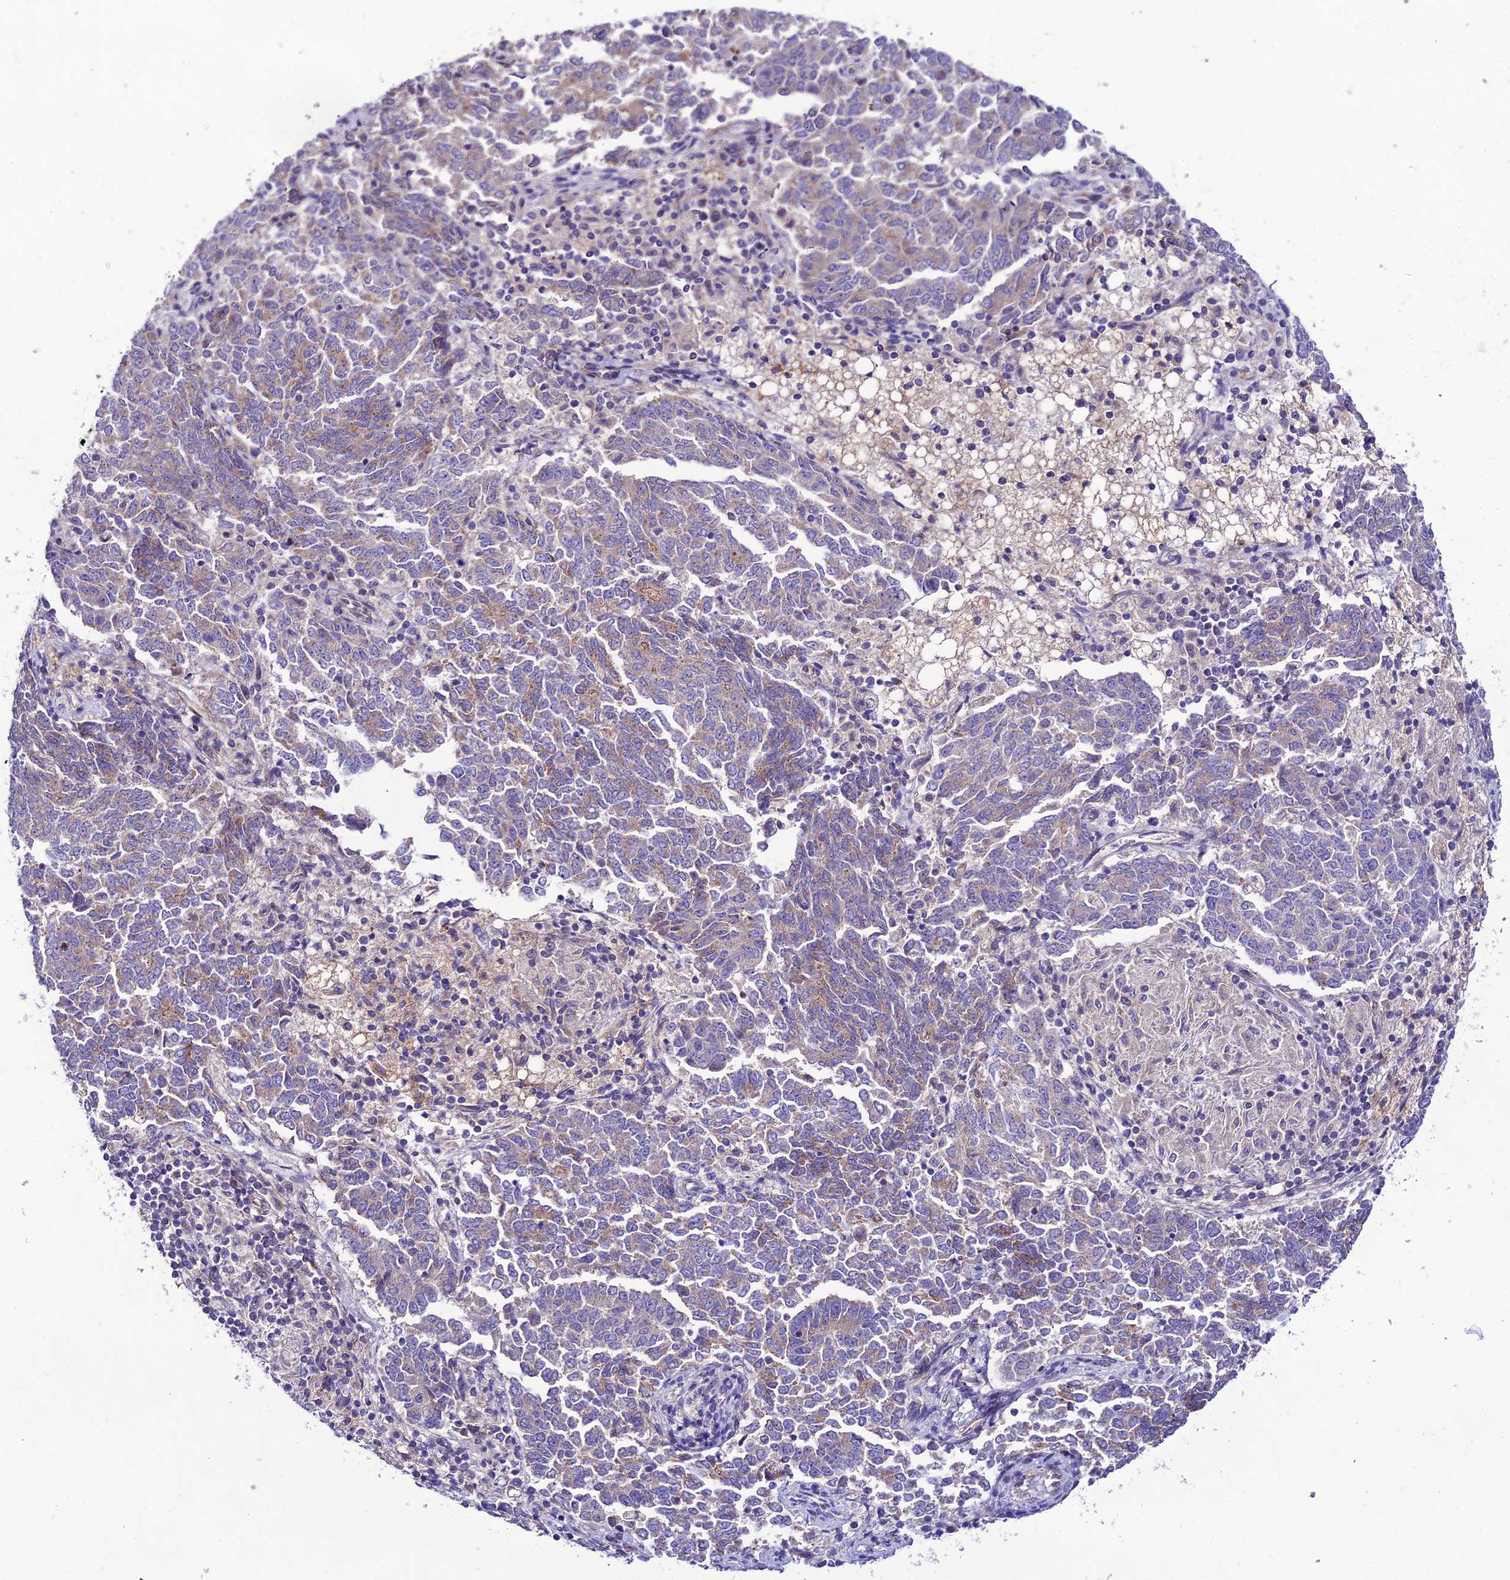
{"staining": {"intensity": "weak", "quantity": "25%-75%", "location": "cytoplasmic/membranous"}, "tissue": "endometrial cancer", "cell_type": "Tumor cells", "image_type": "cancer", "snomed": [{"axis": "morphology", "description": "Adenocarcinoma, NOS"}, {"axis": "topography", "description": "Endometrium"}], "caption": "Endometrial adenocarcinoma was stained to show a protein in brown. There is low levels of weak cytoplasmic/membranous positivity in about 25%-75% of tumor cells. (DAB IHC with brightfield microscopy, high magnification).", "gene": "LACTB2", "patient": {"sex": "female", "age": 80}}